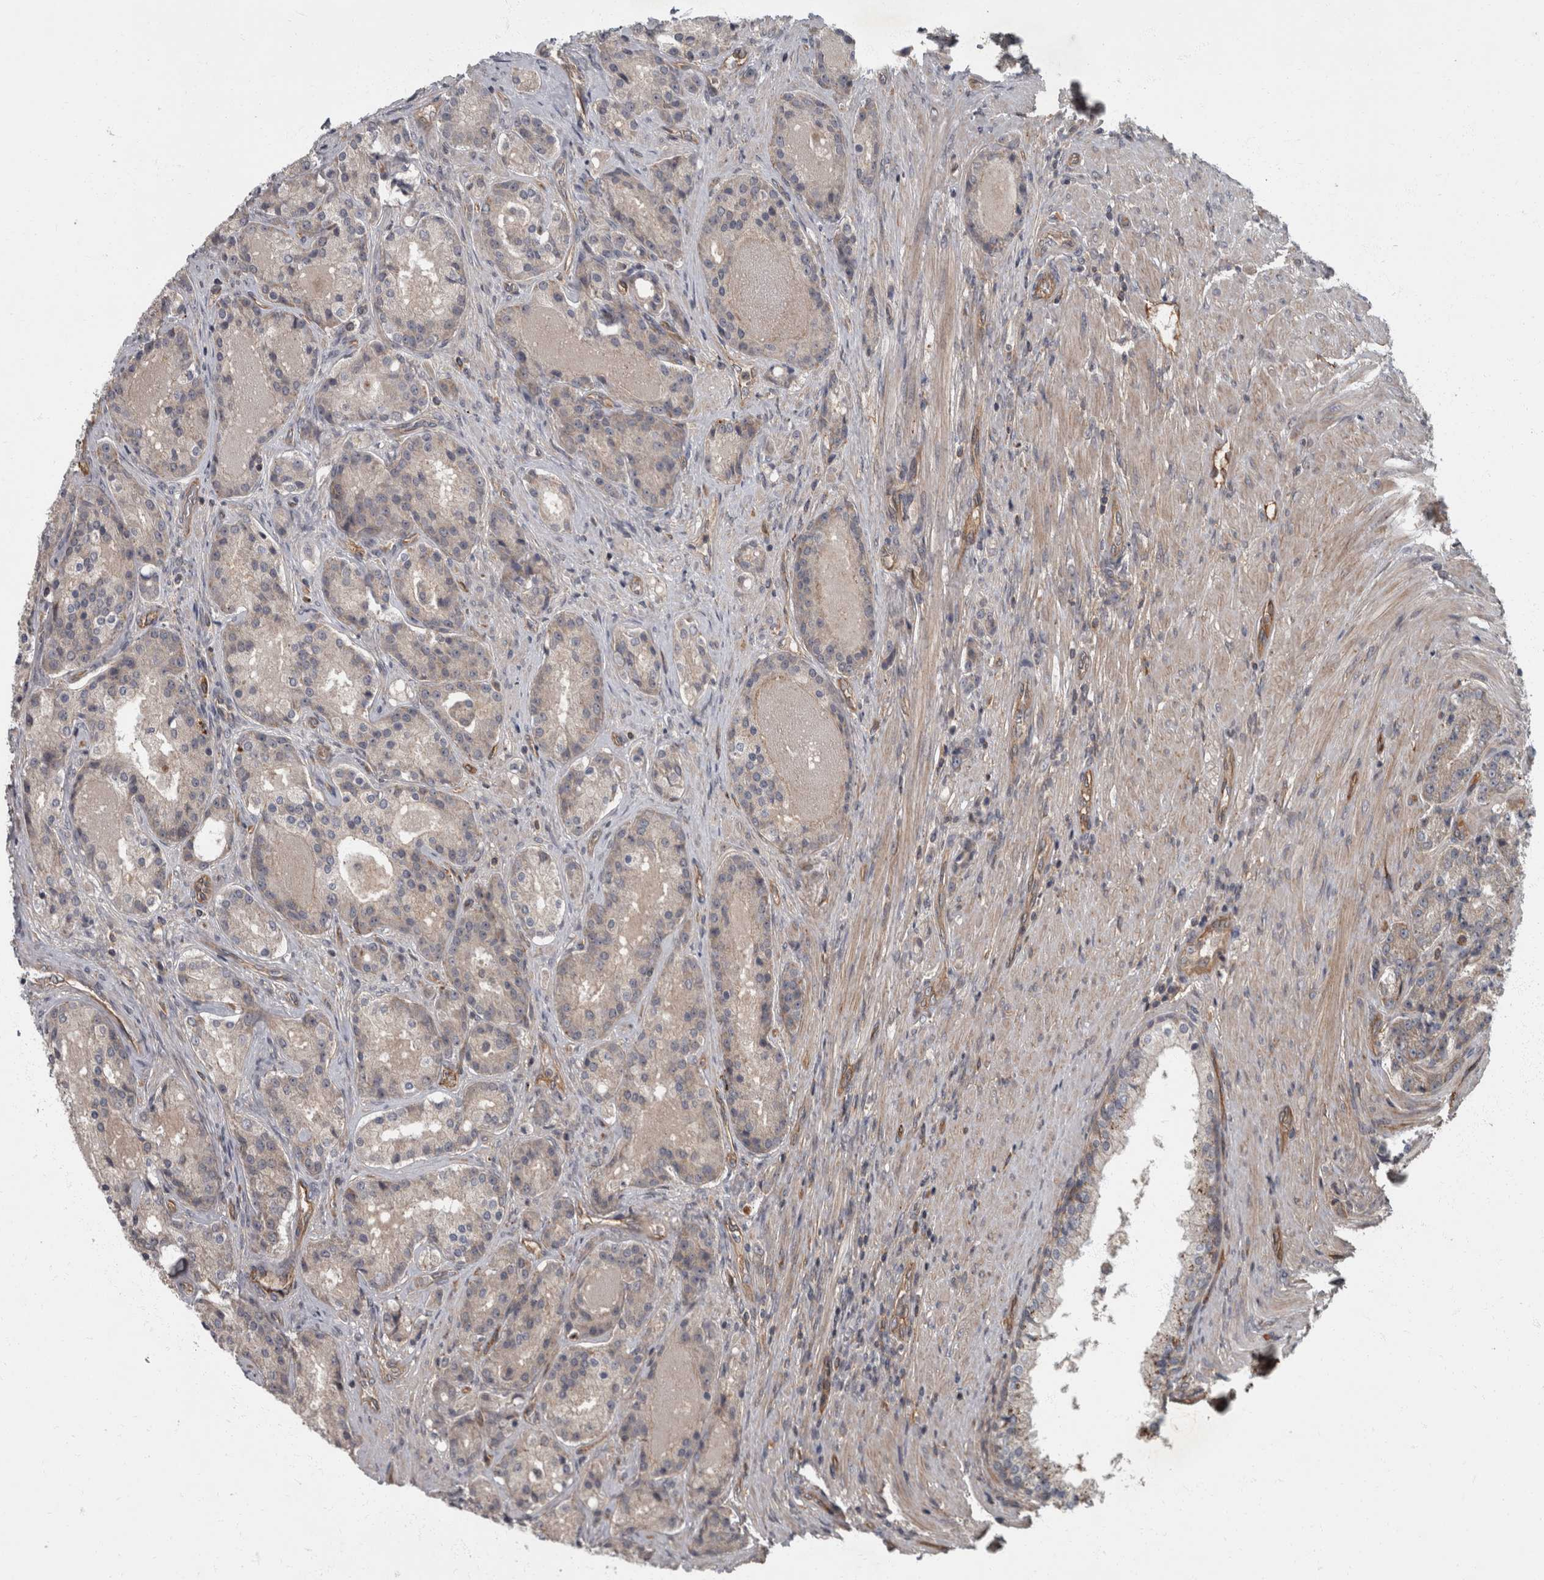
{"staining": {"intensity": "negative", "quantity": "none", "location": "none"}, "tissue": "prostate cancer", "cell_type": "Tumor cells", "image_type": "cancer", "snomed": [{"axis": "morphology", "description": "Adenocarcinoma, High grade"}, {"axis": "topography", "description": "Prostate"}], "caption": "This micrograph is of high-grade adenocarcinoma (prostate) stained with IHC to label a protein in brown with the nuclei are counter-stained blue. There is no expression in tumor cells.", "gene": "VEGFD", "patient": {"sex": "male", "age": 60}}